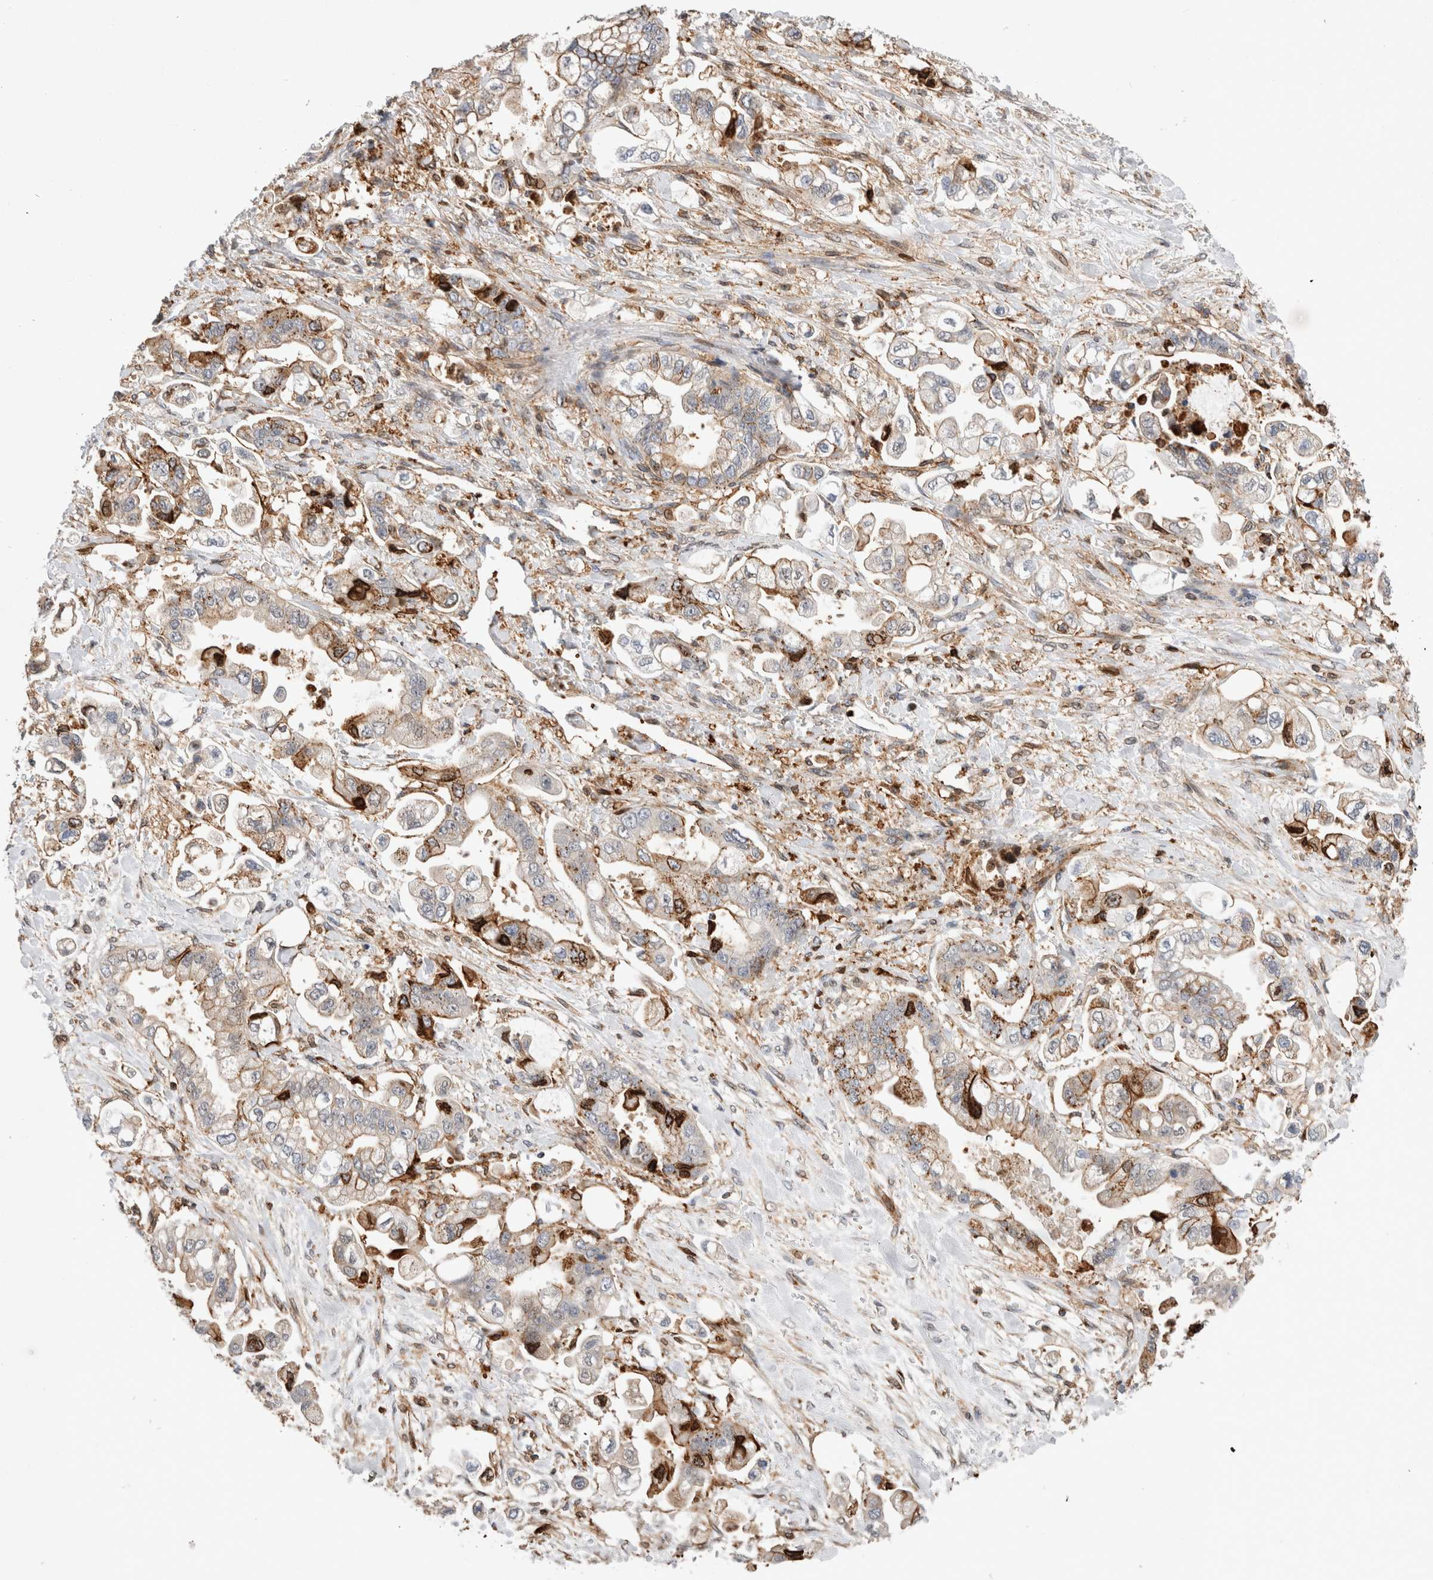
{"staining": {"intensity": "moderate", "quantity": "<25%", "location": "cytoplasmic/membranous"}, "tissue": "stomach cancer", "cell_type": "Tumor cells", "image_type": "cancer", "snomed": [{"axis": "morphology", "description": "Adenocarcinoma, NOS"}, {"axis": "topography", "description": "Stomach"}], "caption": "Immunohistochemical staining of adenocarcinoma (stomach) shows low levels of moderate cytoplasmic/membranous expression in about <25% of tumor cells.", "gene": "CCDC88B", "patient": {"sex": "male", "age": 62}}